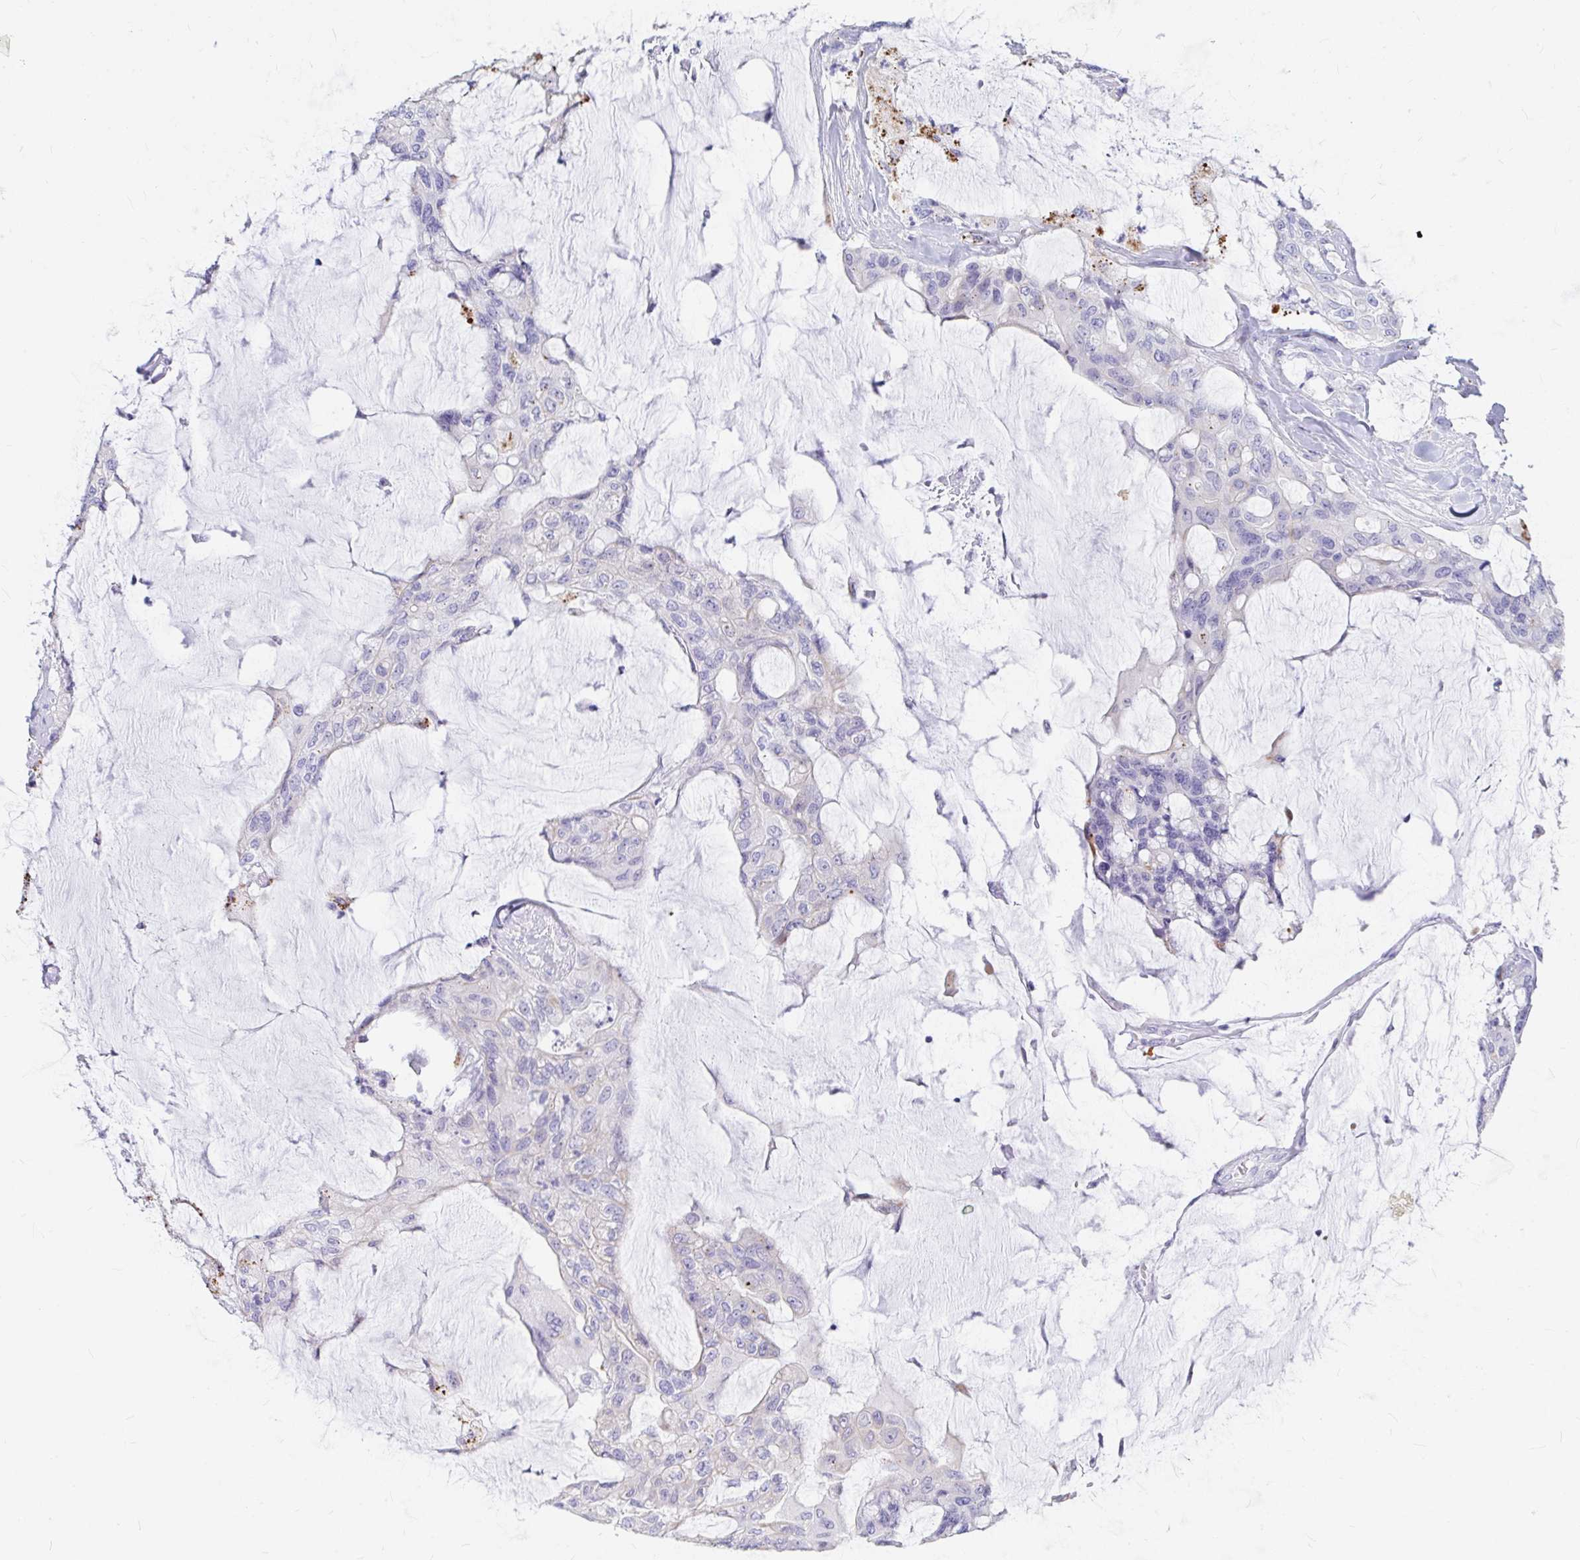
{"staining": {"intensity": "negative", "quantity": "none", "location": "none"}, "tissue": "colorectal cancer", "cell_type": "Tumor cells", "image_type": "cancer", "snomed": [{"axis": "morphology", "description": "Adenocarcinoma, NOS"}, {"axis": "topography", "description": "Rectum"}], "caption": "Tumor cells are negative for protein expression in human colorectal adenocarcinoma.", "gene": "OR5J2", "patient": {"sex": "female", "age": 59}}